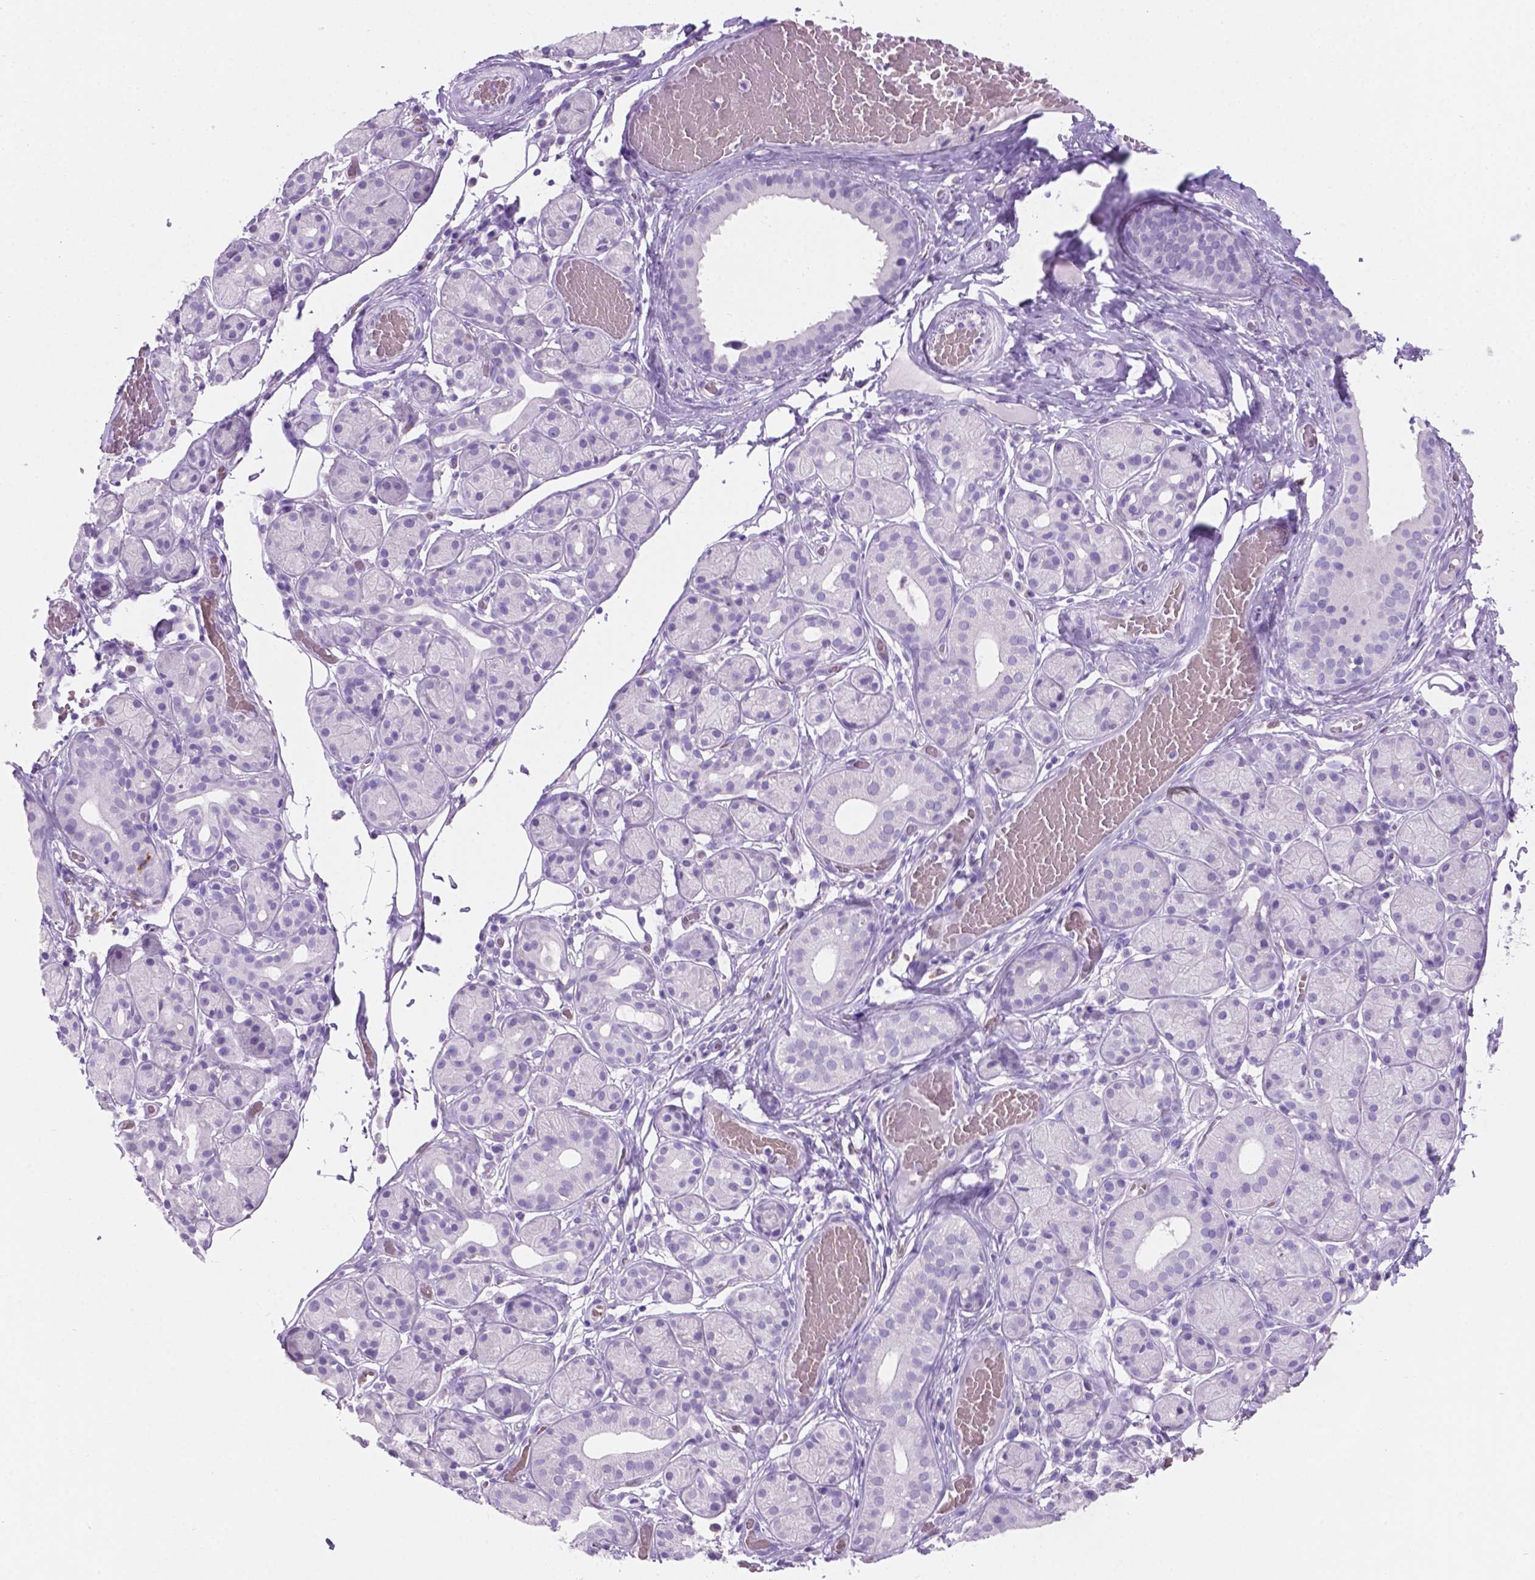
{"staining": {"intensity": "negative", "quantity": "none", "location": "none"}, "tissue": "salivary gland", "cell_type": "Glandular cells", "image_type": "normal", "snomed": [{"axis": "morphology", "description": "Normal tissue, NOS"}, {"axis": "topography", "description": "Salivary gland"}, {"axis": "topography", "description": "Peripheral nerve tissue"}], "caption": "This photomicrograph is of benign salivary gland stained with immunohistochemistry (IHC) to label a protein in brown with the nuclei are counter-stained blue. There is no positivity in glandular cells.", "gene": "GRIN2B", "patient": {"sex": "male", "age": 71}}